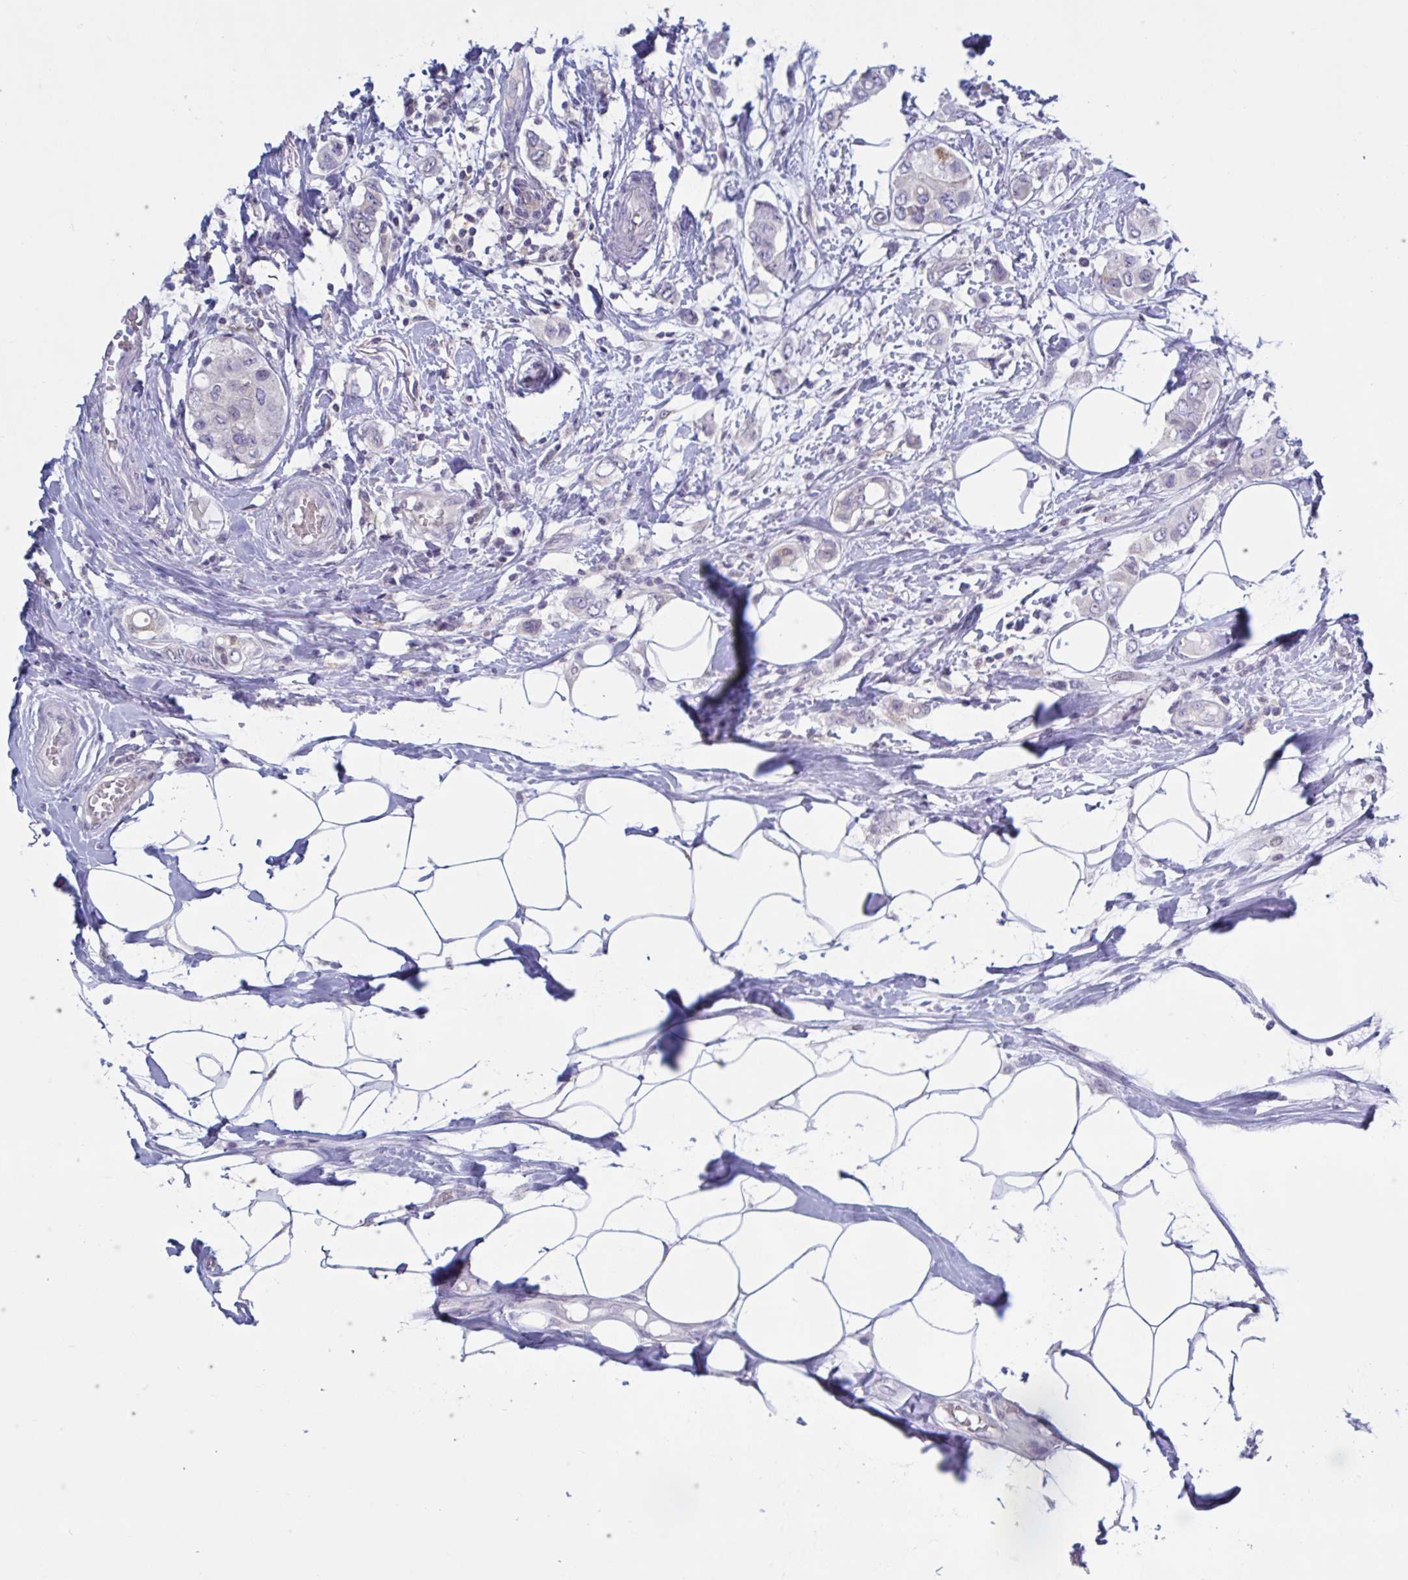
{"staining": {"intensity": "negative", "quantity": "none", "location": "none"}, "tissue": "breast cancer", "cell_type": "Tumor cells", "image_type": "cancer", "snomed": [{"axis": "morphology", "description": "Lobular carcinoma"}, {"axis": "topography", "description": "Breast"}], "caption": "Tumor cells show no significant positivity in breast cancer (lobular carcinoma). (Immunohistochemistry, brightfield microscopy, high magnification).", "gene": "TANK", "patient": {"sex": "female", "age": 51}}